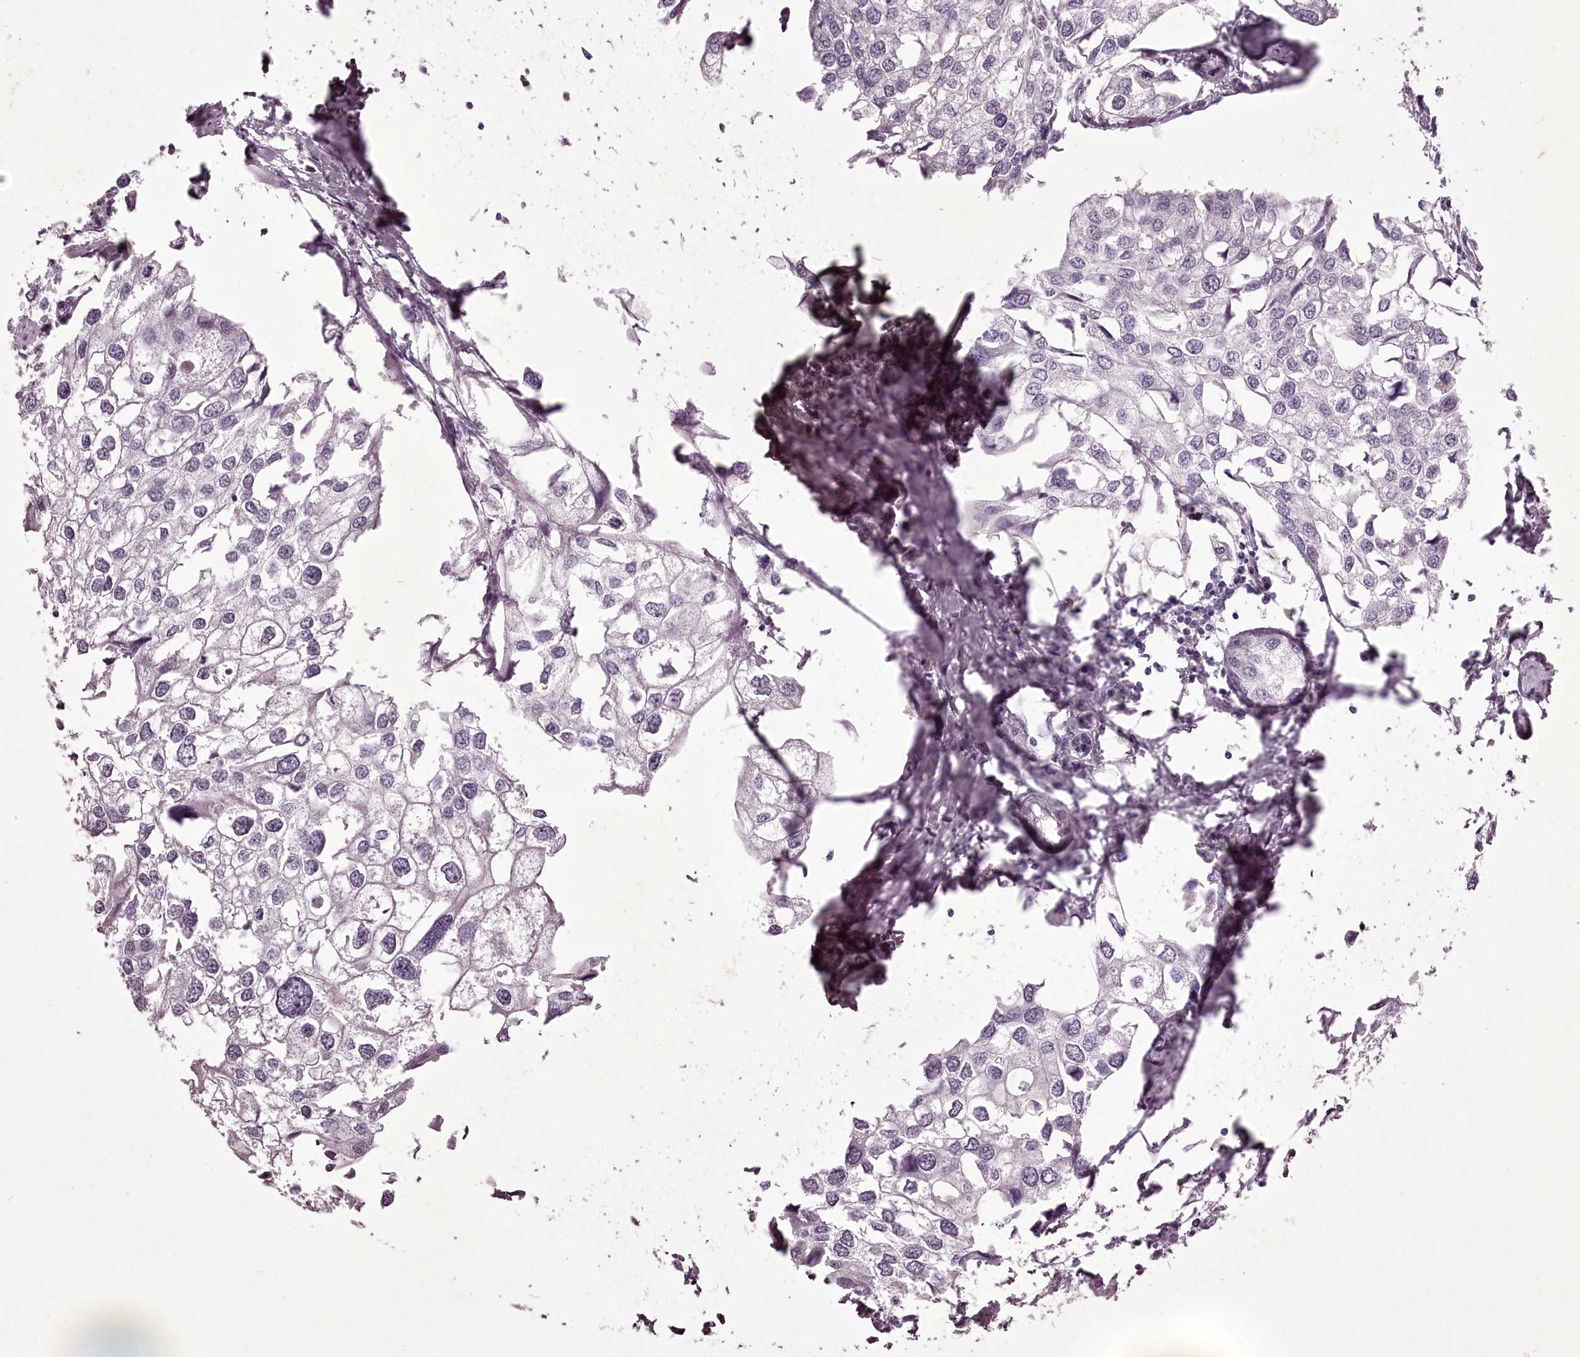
{"staining": {"intensity": "negative", "quantity": "none", "location": "none"}, "tissue": "urothelial cancer", "cell_type": "Tumor cells", "image_type": "cancer", "snomed": [{"axis": "morphology", "description": "Urothelial carcinoma, High grade"}, {"axis": "topography", "description": "Urinary bladder"}], "caption": "Tumor cells show no significant expression in urothelial carcinoma (high-grade).", "gene": "C1orf56", "patient": {"sex": "male", "age": 64}}